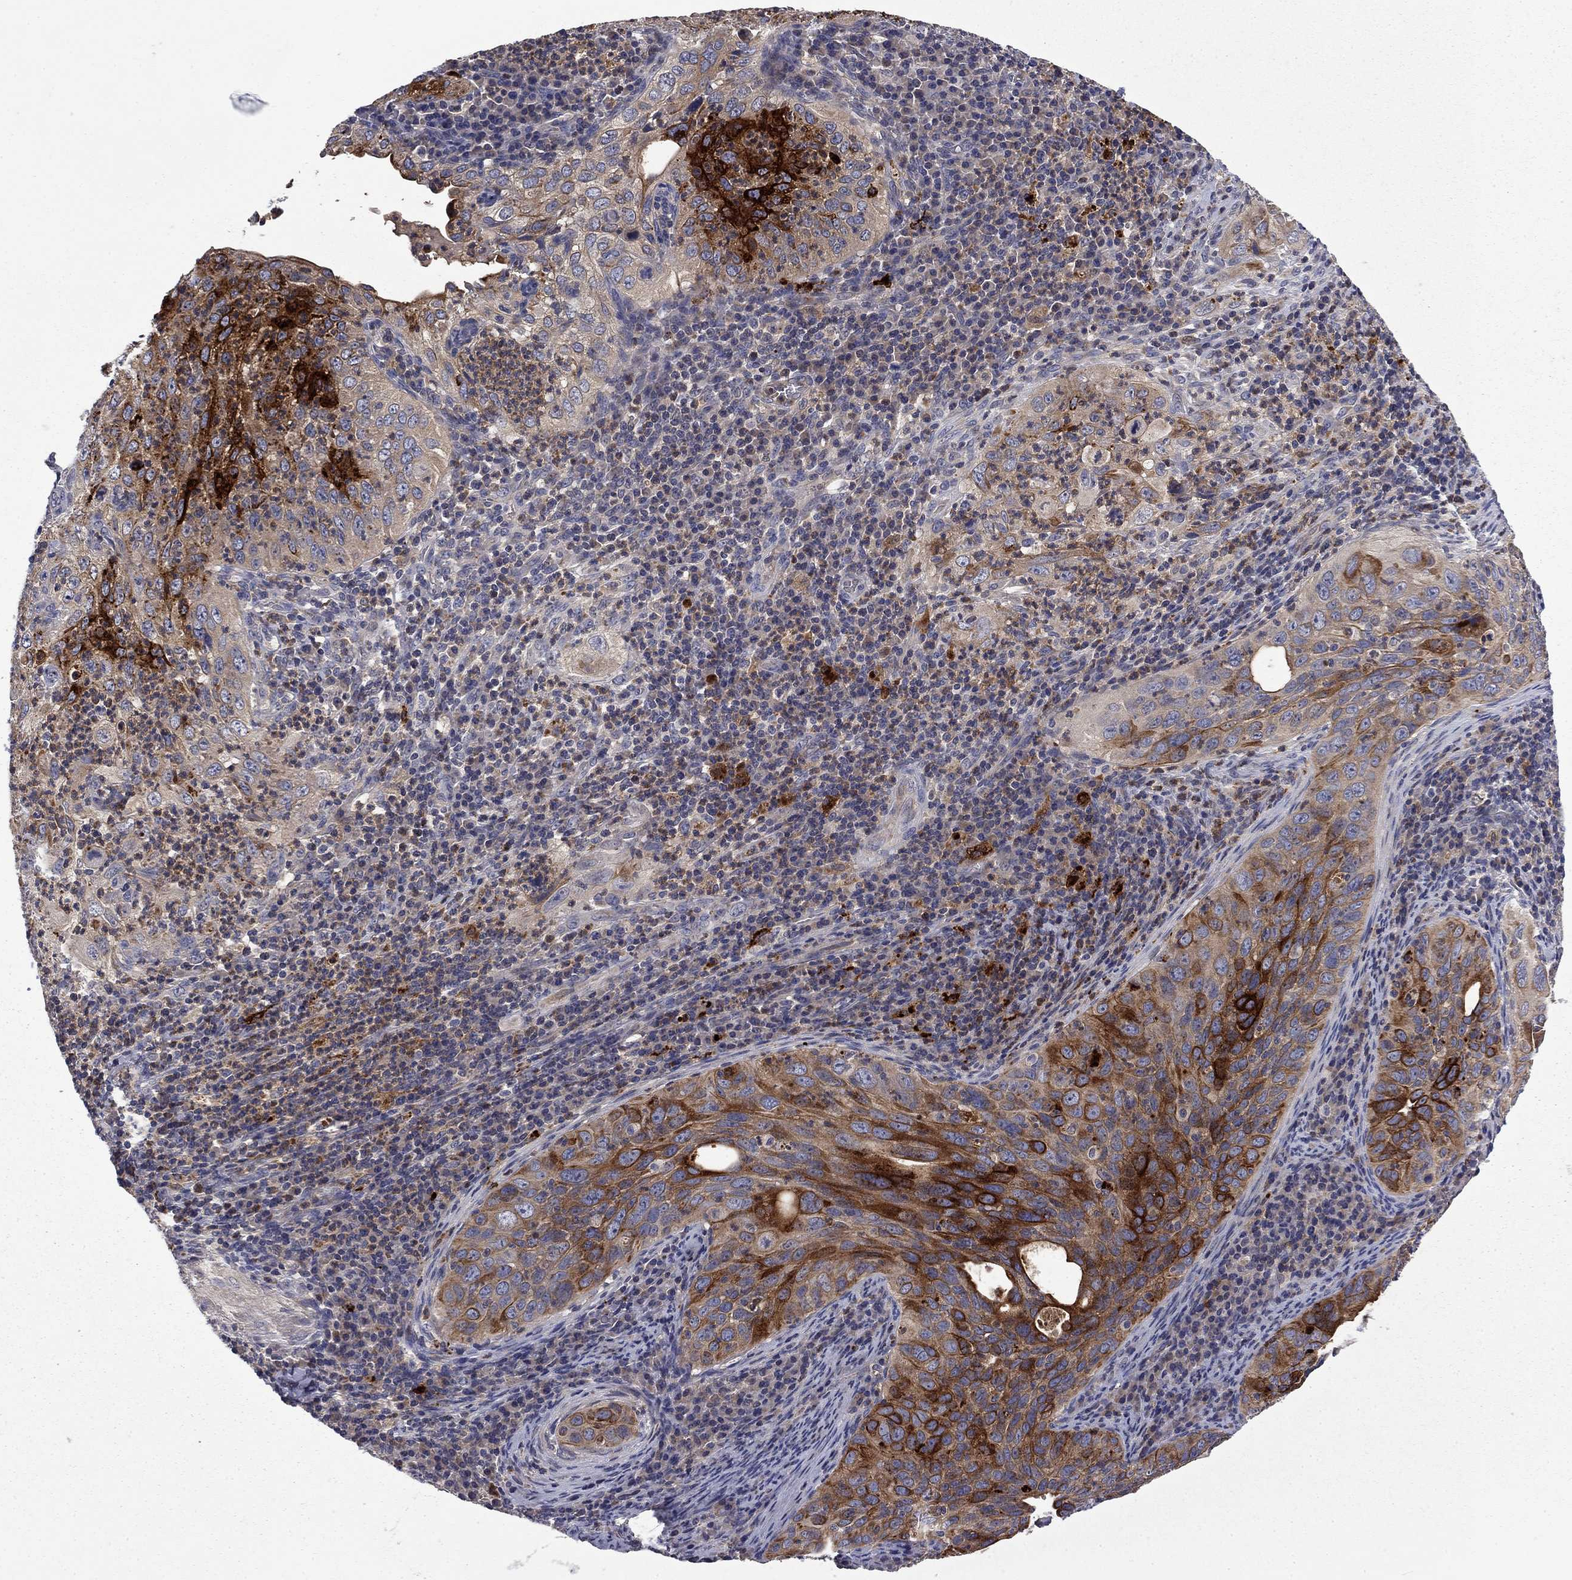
{"staining": {"intensity": "strong", "quantity": "25%-75%", "location": "cytoplasmic/membranous"}, "tissue": "cervical cancer", "cell_type": "Tumor cells", "image_type": "cancer", "snomed": [{"axis": "morphology", "description": "Squamous cell carcinoma, NOS"}, {"axis": "topography", "description": "Cervix"}], "caption": "Immunohistochemistry histopathology image of neoplastic tissue: cervical cancer stained using immunohistochemistry demonstrates high levels of strong protein expression localized specifically in the cytoplasmic/membranous of tumor cells, appearing as a cytoplasmic/membranous brown color.", "gene": "CEACAM7", "patient": {"sex": "female", "age": 26}}